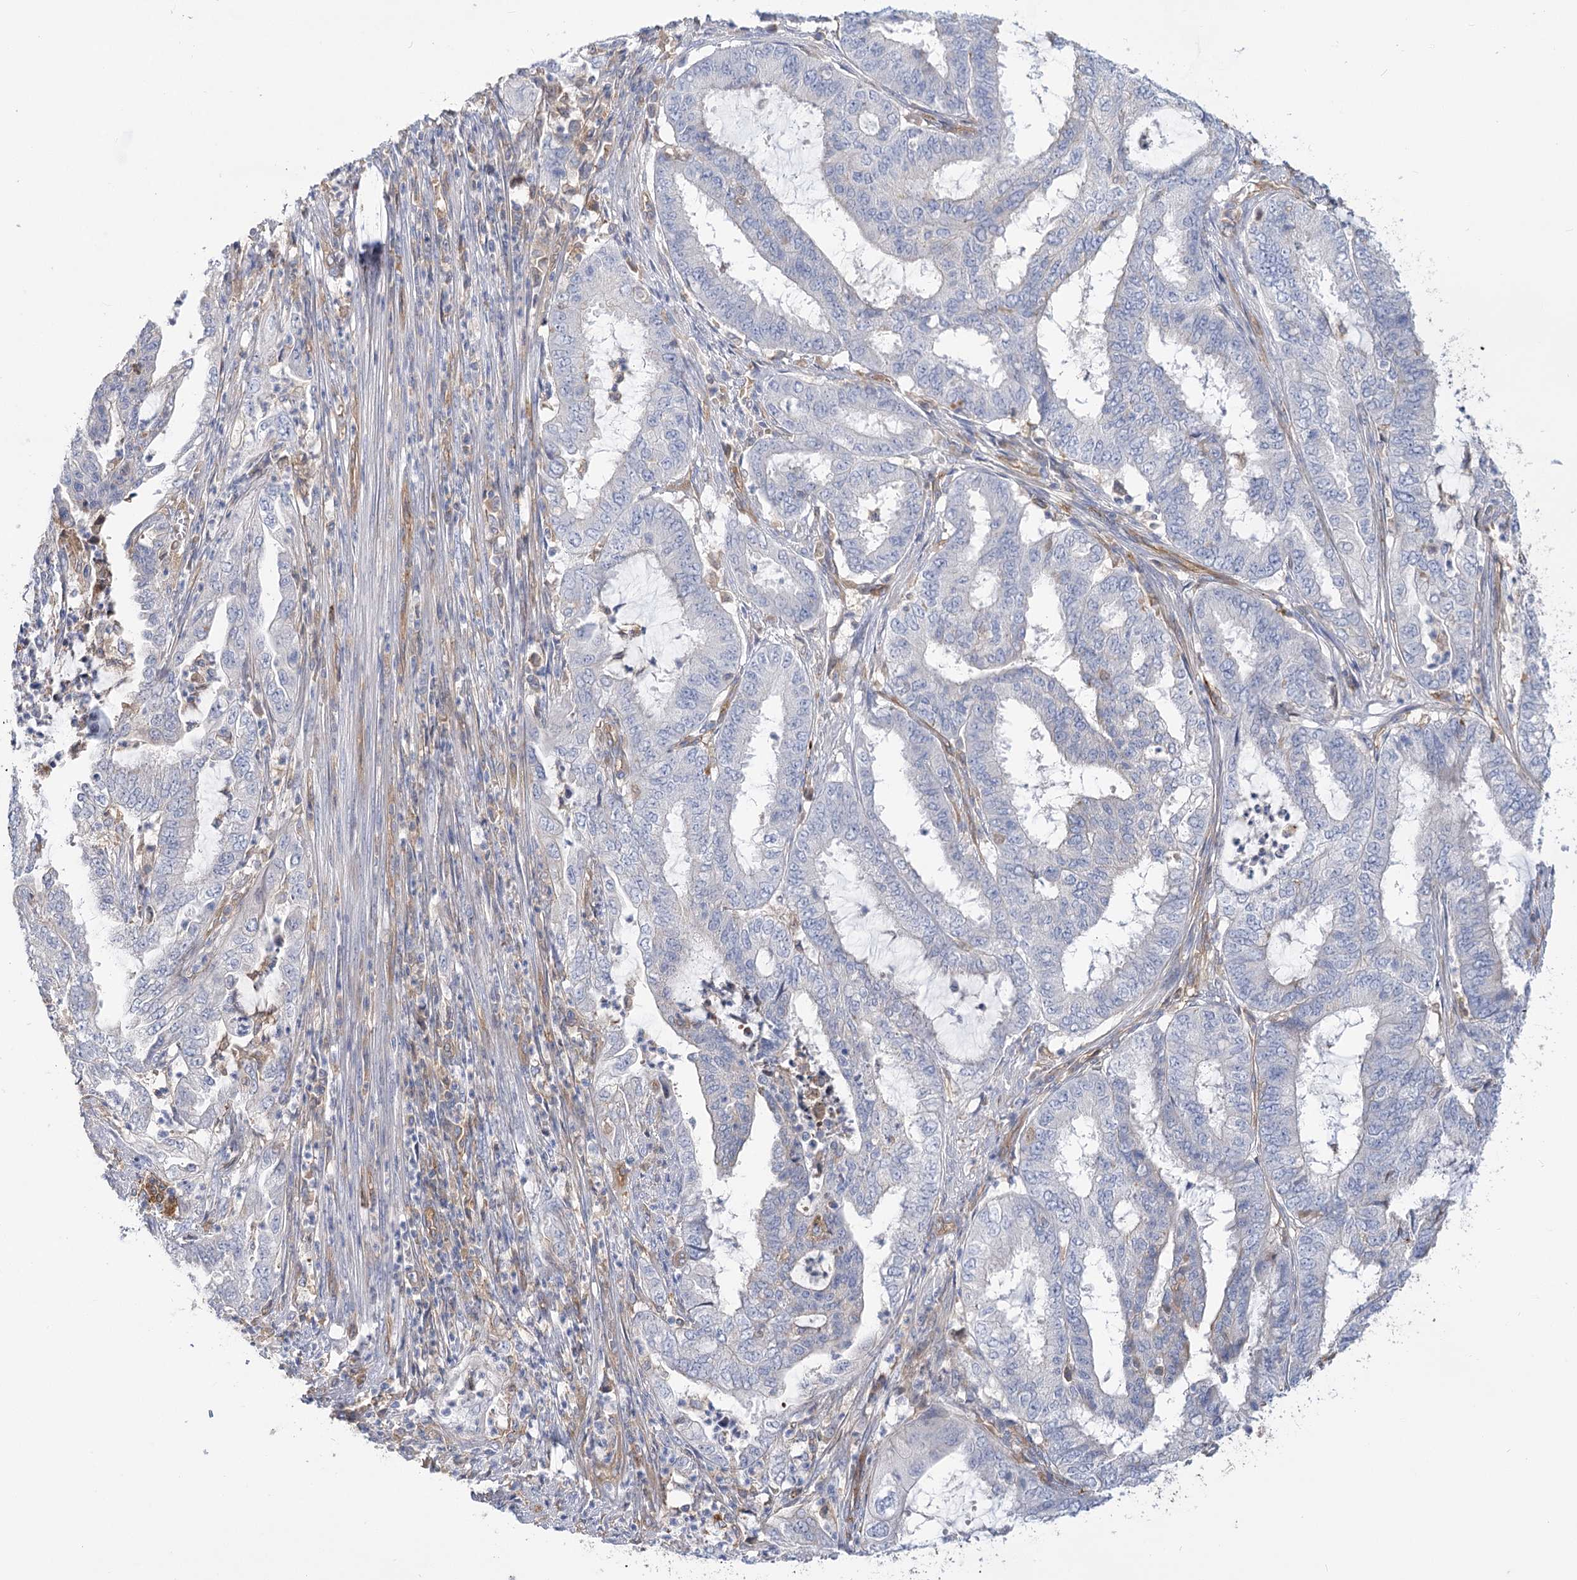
{"staining": {"intensity": "negative", "quantity": "none", "location": "none"}, "tissue": "endometrial cancer", "cell_type": "Tumor cells", "image_type": "cancer", "snomed": [{"axis": "morphology", "description": "Adenocarcinoma, NOS"}, {"axis": "topography", "description": "Endometrium"}], "caption": "This photomicrograph is of adenocarcinoma (endometrial) stained with IHC to label a protein in brown with the nuclei are counter-stained blue. There is no staining in tumor cells. The staining was performed using DAB (3,3'-diaminobenzidine) to visualize the protein expression in brown, while the nuclei were stained in blue with hematoxylin (Magnification: 20x).", "gene": "GUSB", "patient": {"sex": "female", "age": 51}}